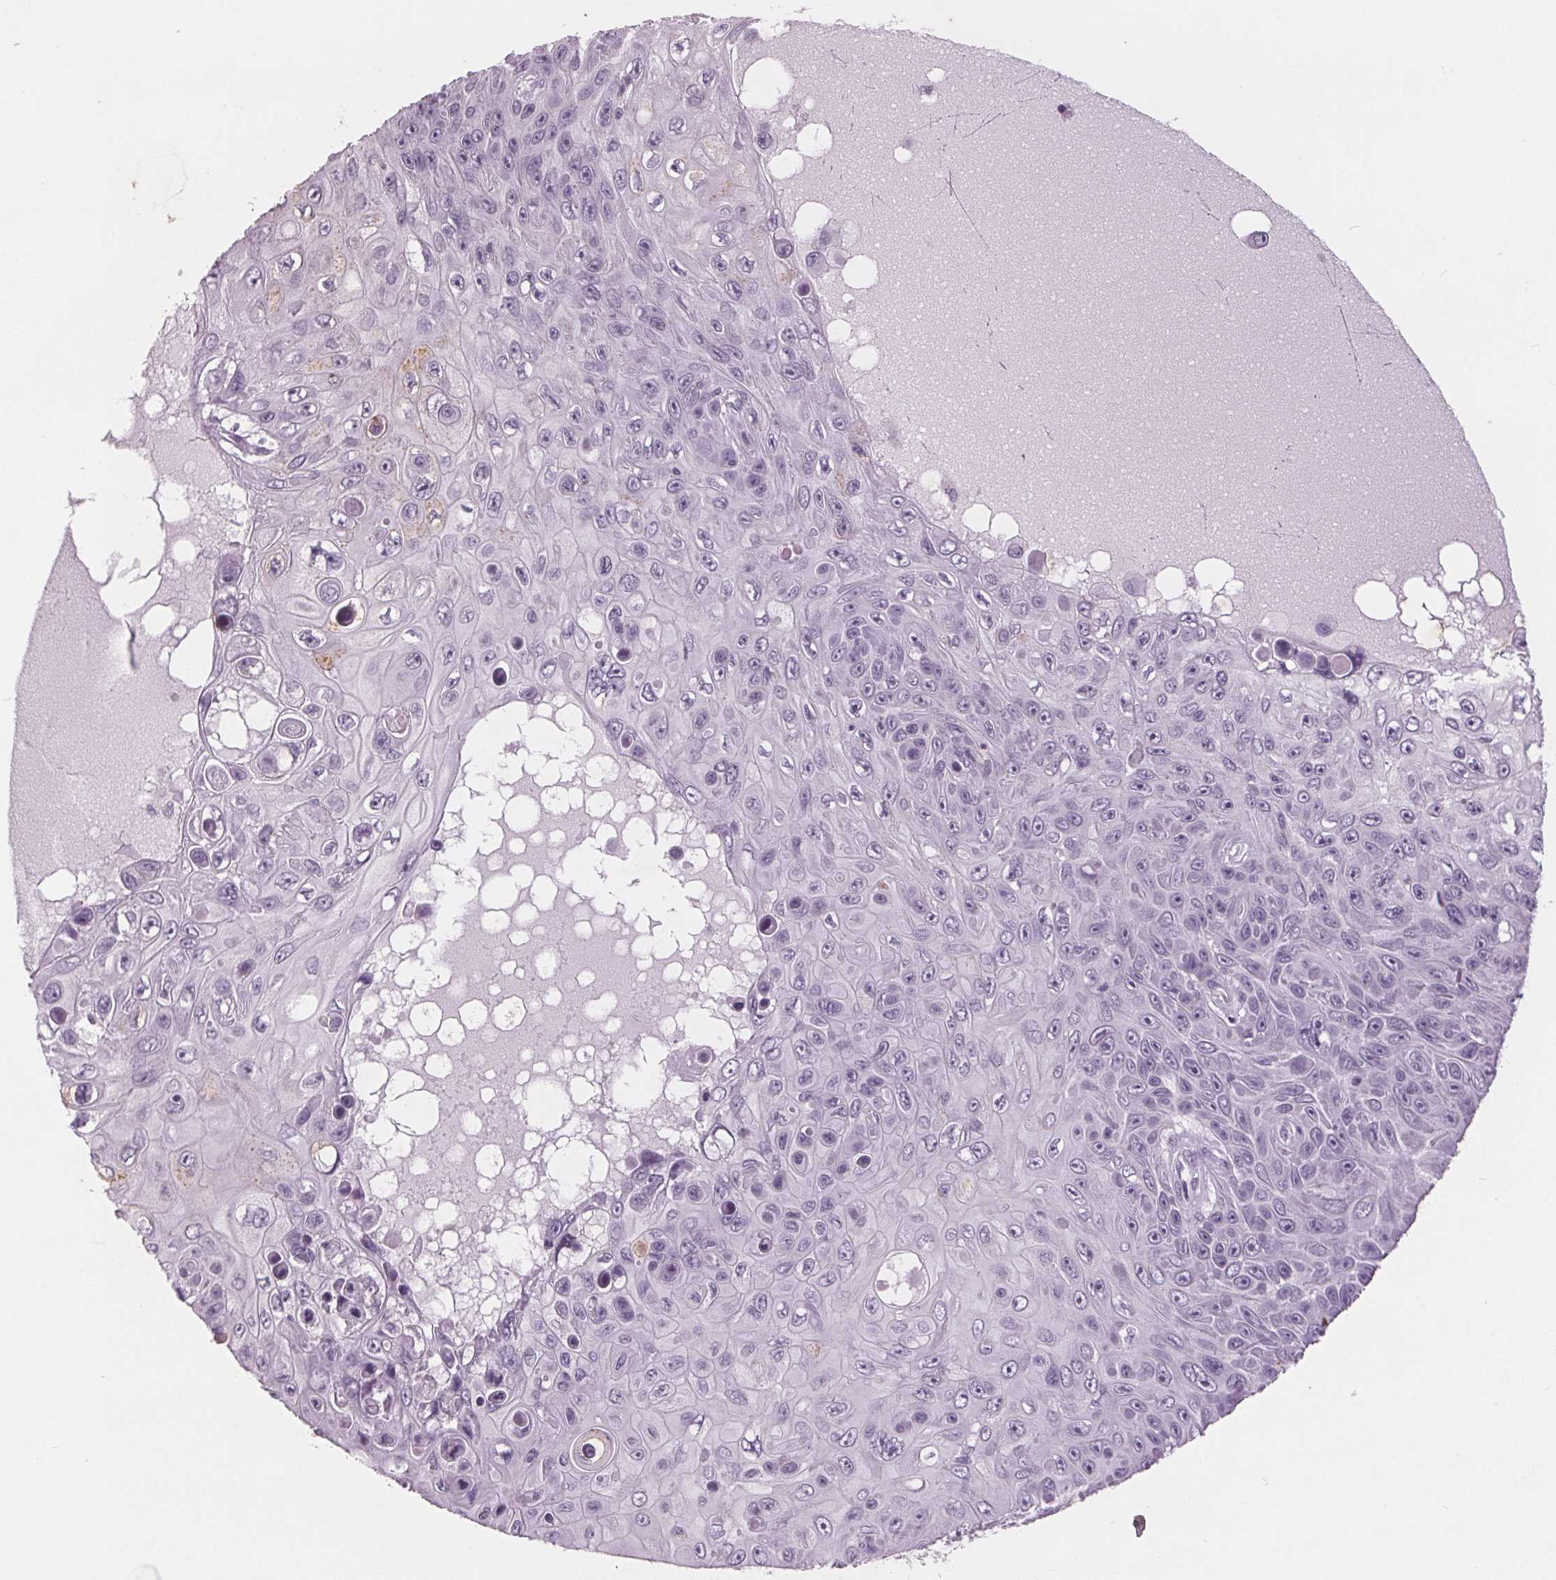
{"staining": {"intensity": "negative", "quantity": "none", "location": "none"}, "tissue": "skin cancer", "cell_type": "Tumor cells", "image_type": "cancer", "snomed": [{"axis": "morphology", "description": "Squamous cell carcinoma, NOS"}, {"axis": "topography", "description": "Skin"}], "caption": "Immunohistochemistry (IHC) photomicrograph of skin squamous cell carcinoma stained for a protein (brown), which shows no positivity in tumor cells.", "gene": "PTPN14", "patient": {"sex": "male", "age": 82}}